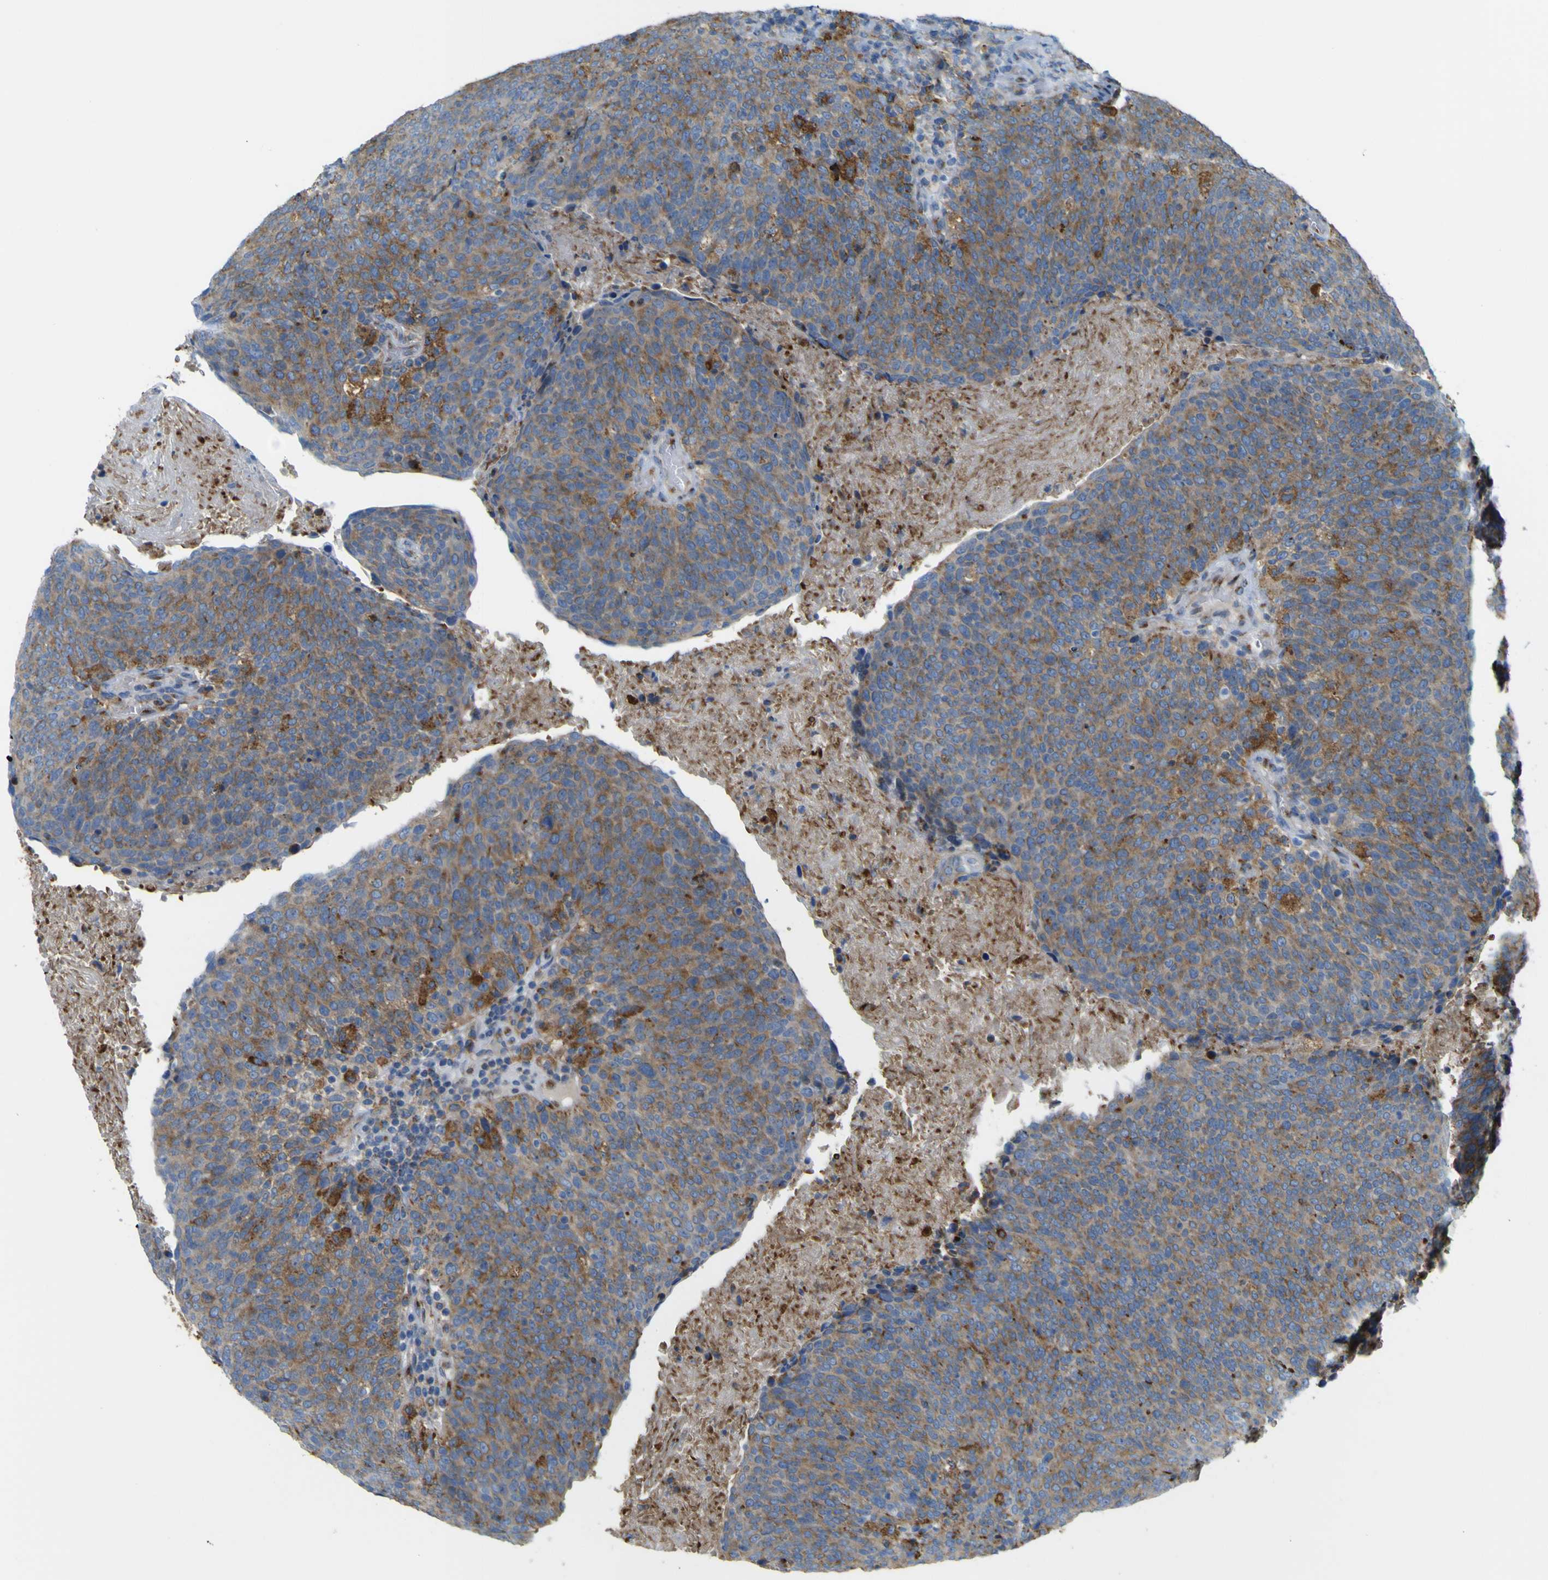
{"staining": {"intensity": "moderate", "quantity": ">75%", "location": "cytoplasmic/membranous"}, "tissue": "head and neck cancer", "cell_type": "Tumor cells", "image_type": "cancer", "snomed": [{"axis": "morphology", "description": "Squamous cell carcinoma, NOS"}, {"axis": "morphology", "description": "Squamous cell carcinoma, metastatic, NOS"}, {"axis": "topography", "description": "Lymph node"}, {"axis": "topography", "description": "Head-Neck"}], "caption": "IHC image of head and neck cancer stained for a protein (brown), which exhibits medium levels of moderate cytoplasmic/membranous positivity in about >75% of tumor cells.", "gene": "IGF2R", "patient": {"sex": "male", "age": 62}}